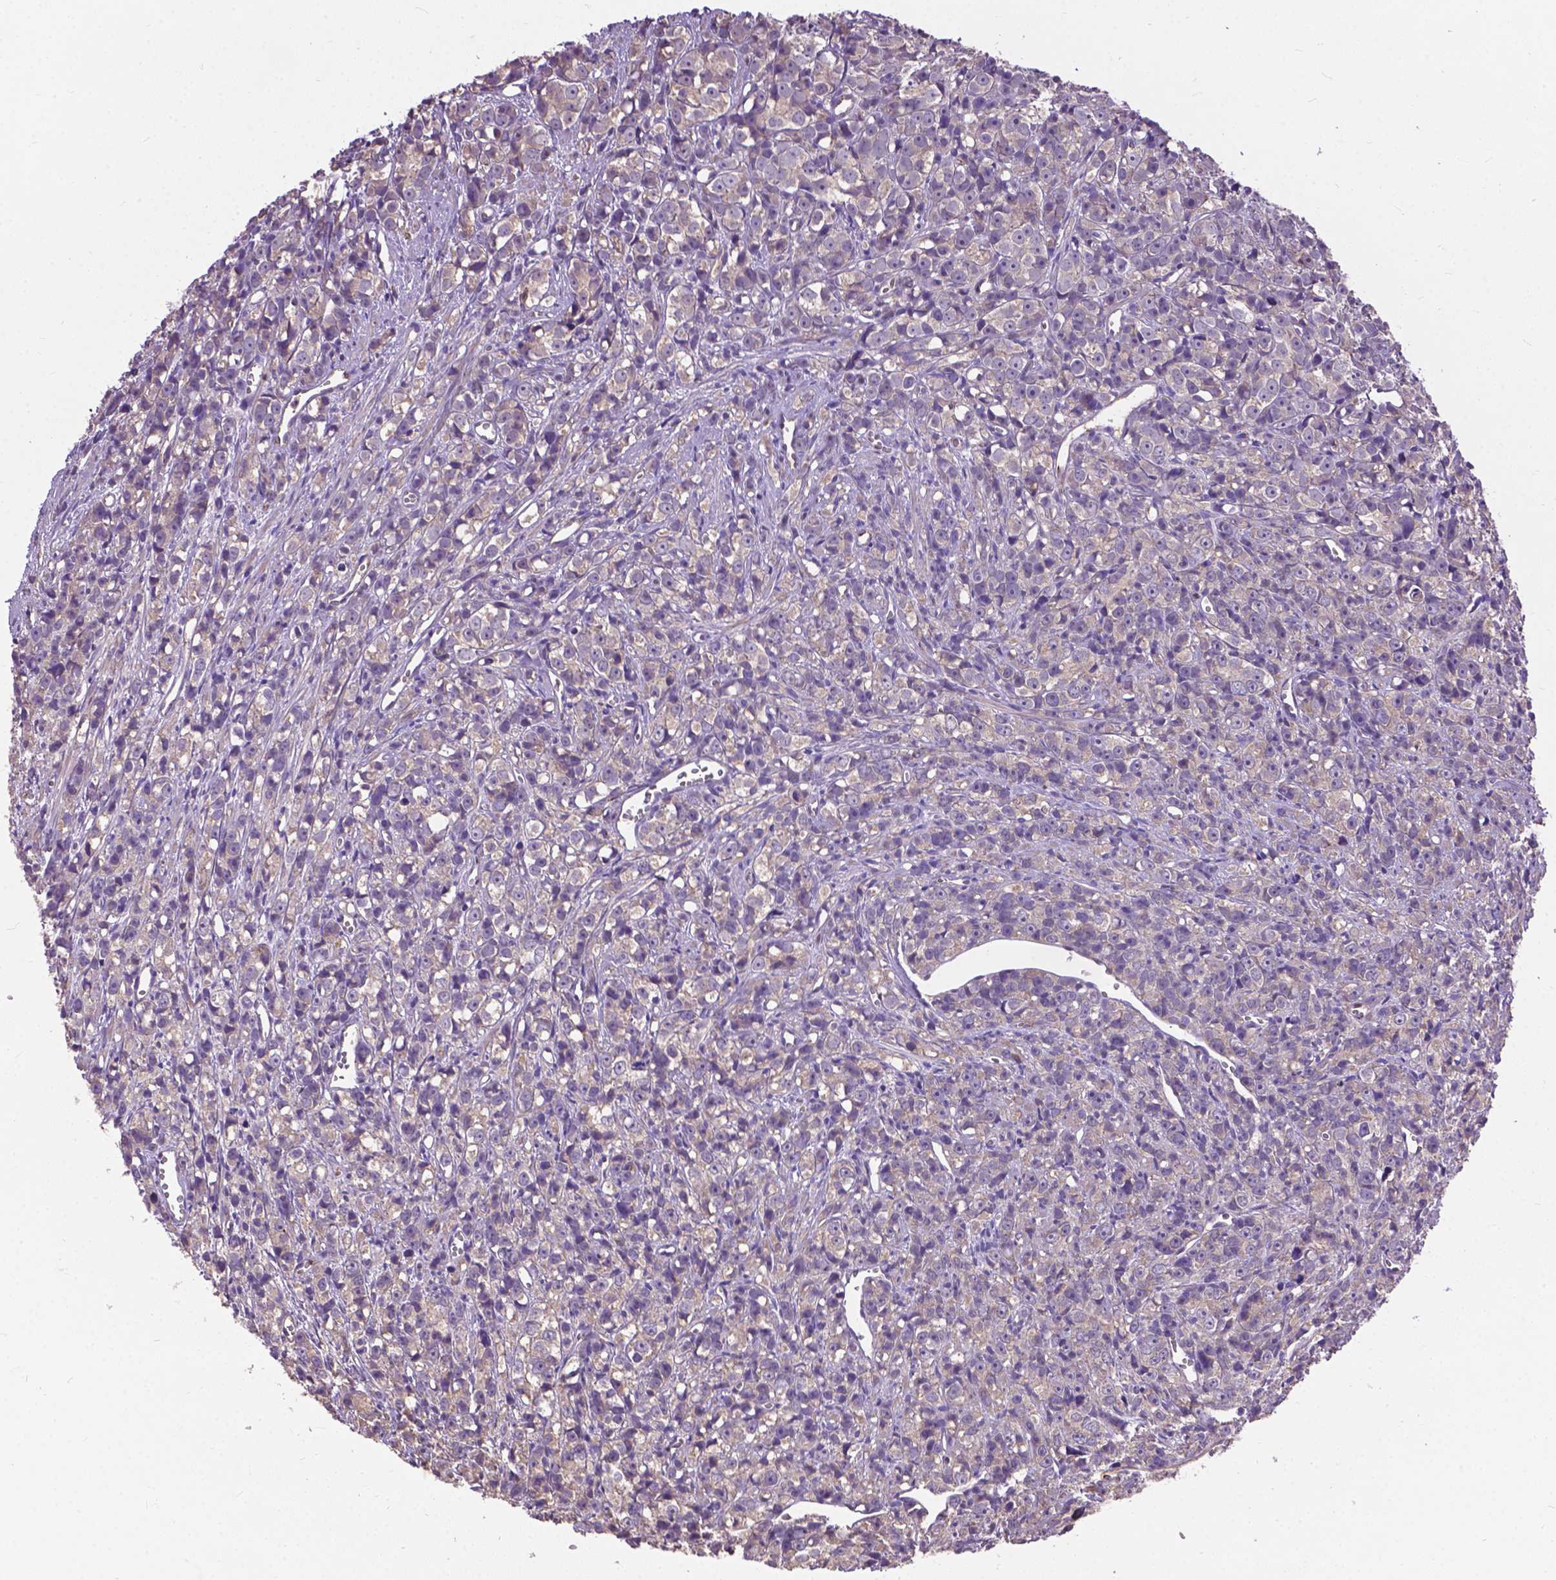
{"staining": {"intensity": "negative", "quantity": "none", "location": "none"}, "tissue": "prostate cancer", "cell_type": "Tumor cells", "image_type": "cancer", "snomed": [{"axis": "morphology", "description": "Adenocarcinoma, High grade"}, {"axis": "topography", "description": "Prostate"}], "caption": "Human adenocarcinoma (high-grade) (prostate) stained for a protein using immunohistochemistry displays no positivity in tumor cells.", "gene": "ZNF337", "patient": {"sex": "male", "age": 77}}